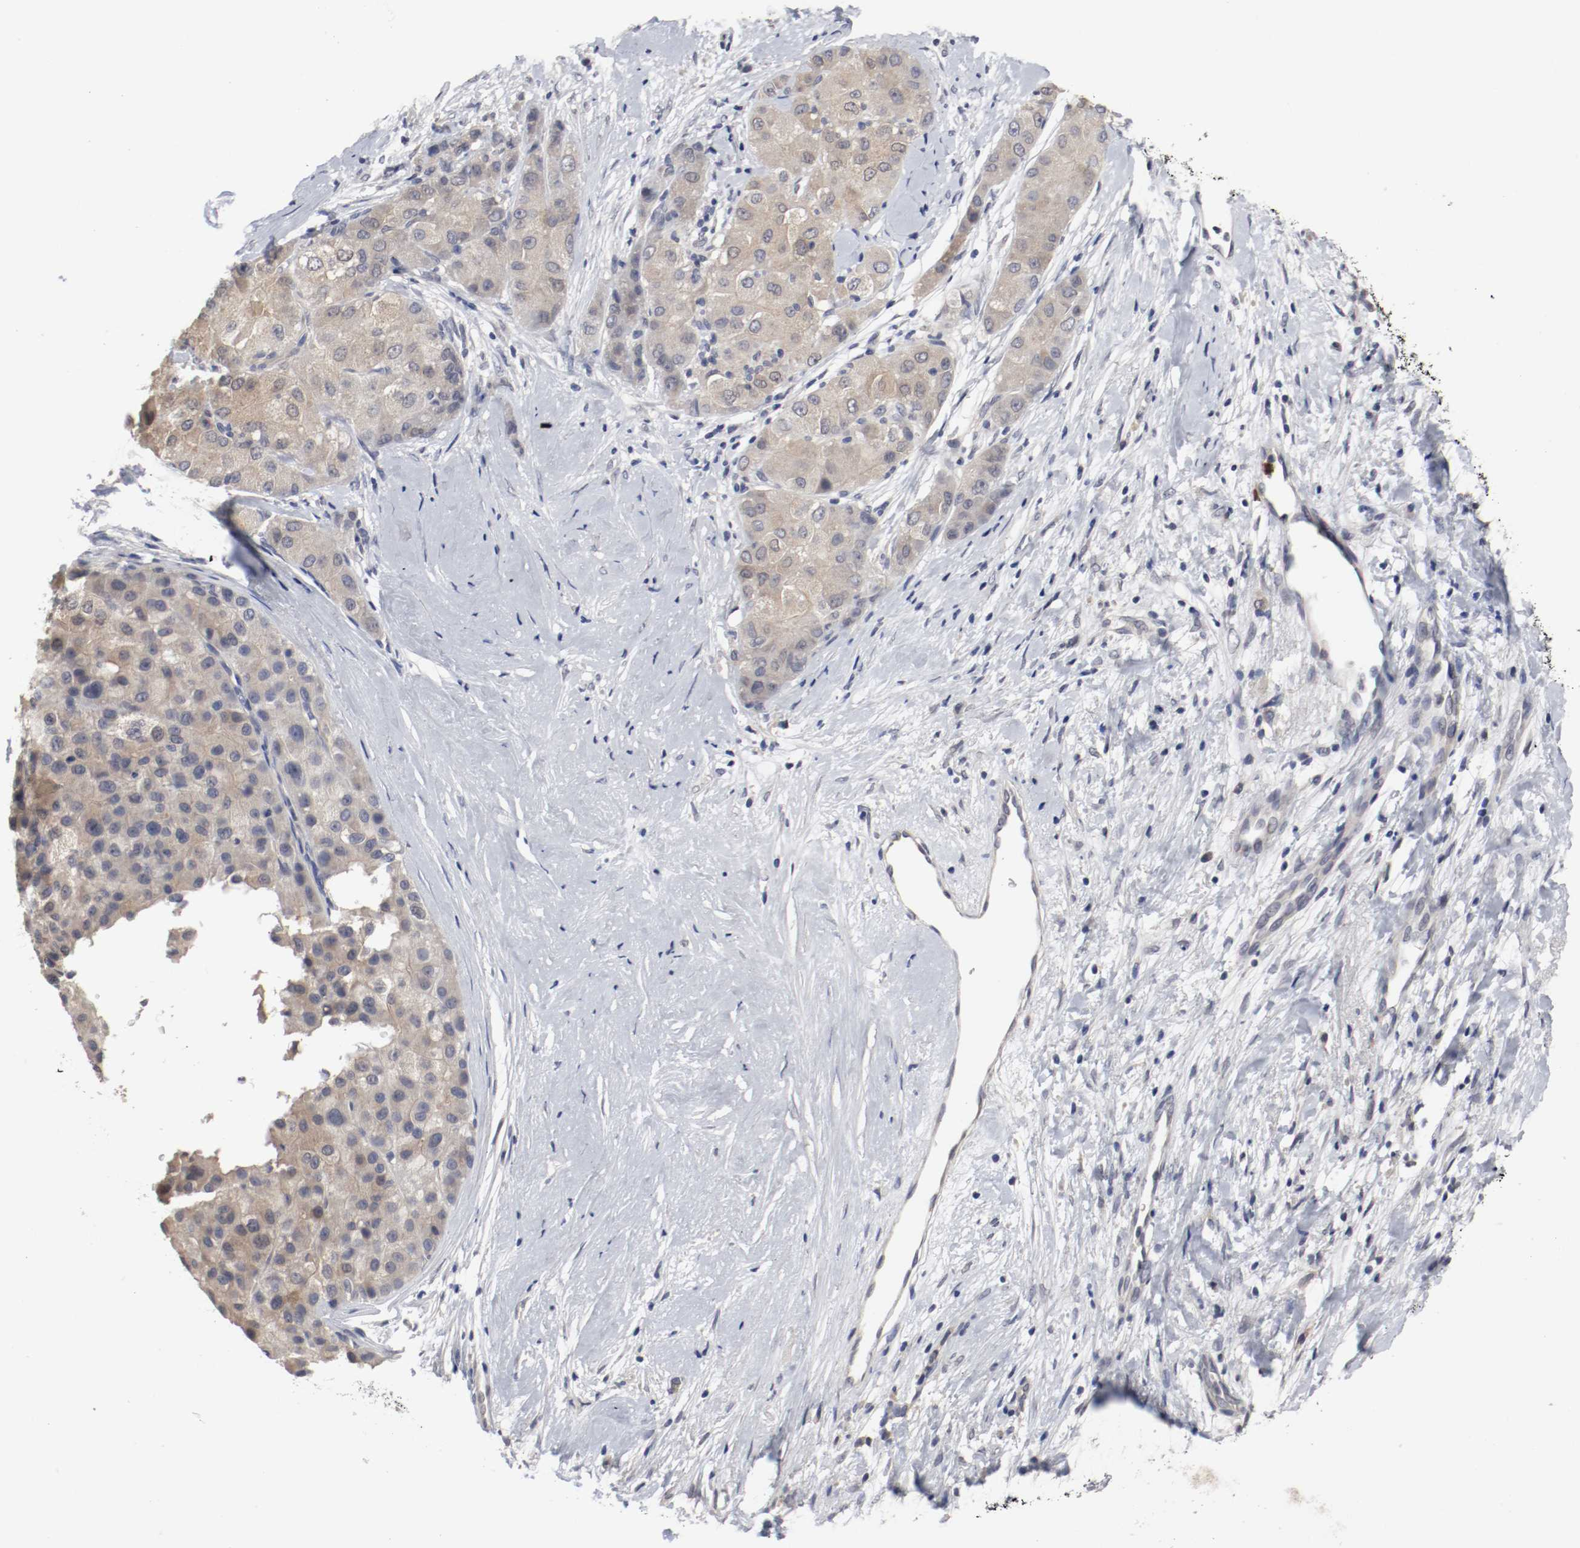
{"staining": {"intensity": "weak", "quantity": ">75%", "location": "cytoplasmic/membranous"}, "tissue": "liver cancer", "cell_type": "Tumor cells", "image_type": "cancer", "snomed": [{"axis": "morphology", "description": "Carcinoma, Hepatocellular, NOS"}, {"axis": "topography", "description": "Liver"}], "caption": "Immunohistochemical staining of hepatocellular carcinoma (liver) shows low levels of weak cytoplasmic/membranous protein staining in about >75% of tumor cells.", "gene": "CEBPE", "patient": {"sex": "male", "age": 80}}